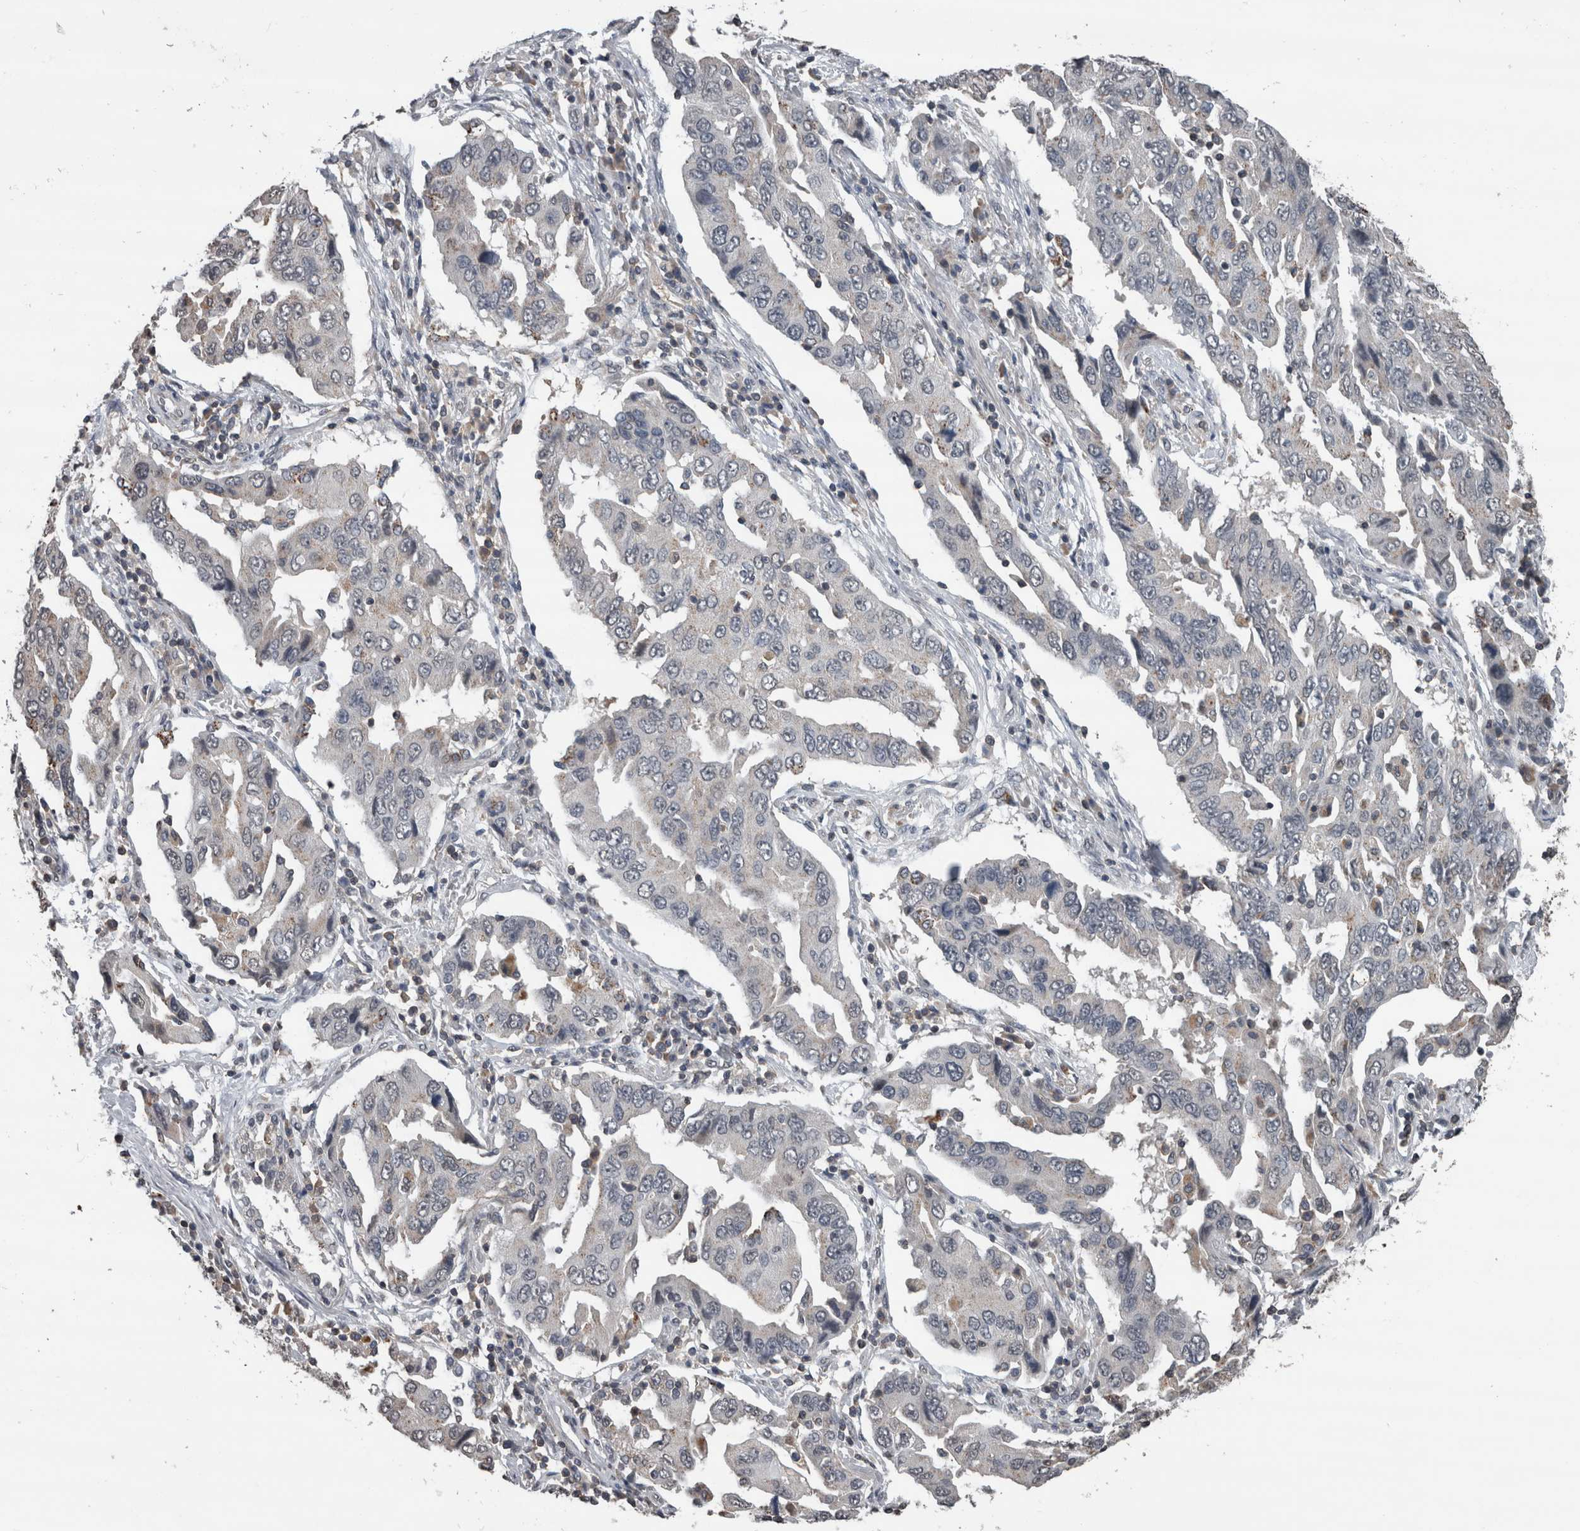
{"staining": {"intensity": "negative", "quantity": "none", "location": "none"}, "tissue": "lung cancer", "cell_type": "Tumor cells", "image_type": "cancer", "snomed": [{"axis": "morphology", "description": "Adenocarcinoma, NOS"}, {"axis": "topography", "description": "Lung"}], "caption": "Human lung cancer stained for a protein using IHC shows no expression in tumor cells.", "gene": "MAFF", "patient": {"sex": "female", "age": 65}}